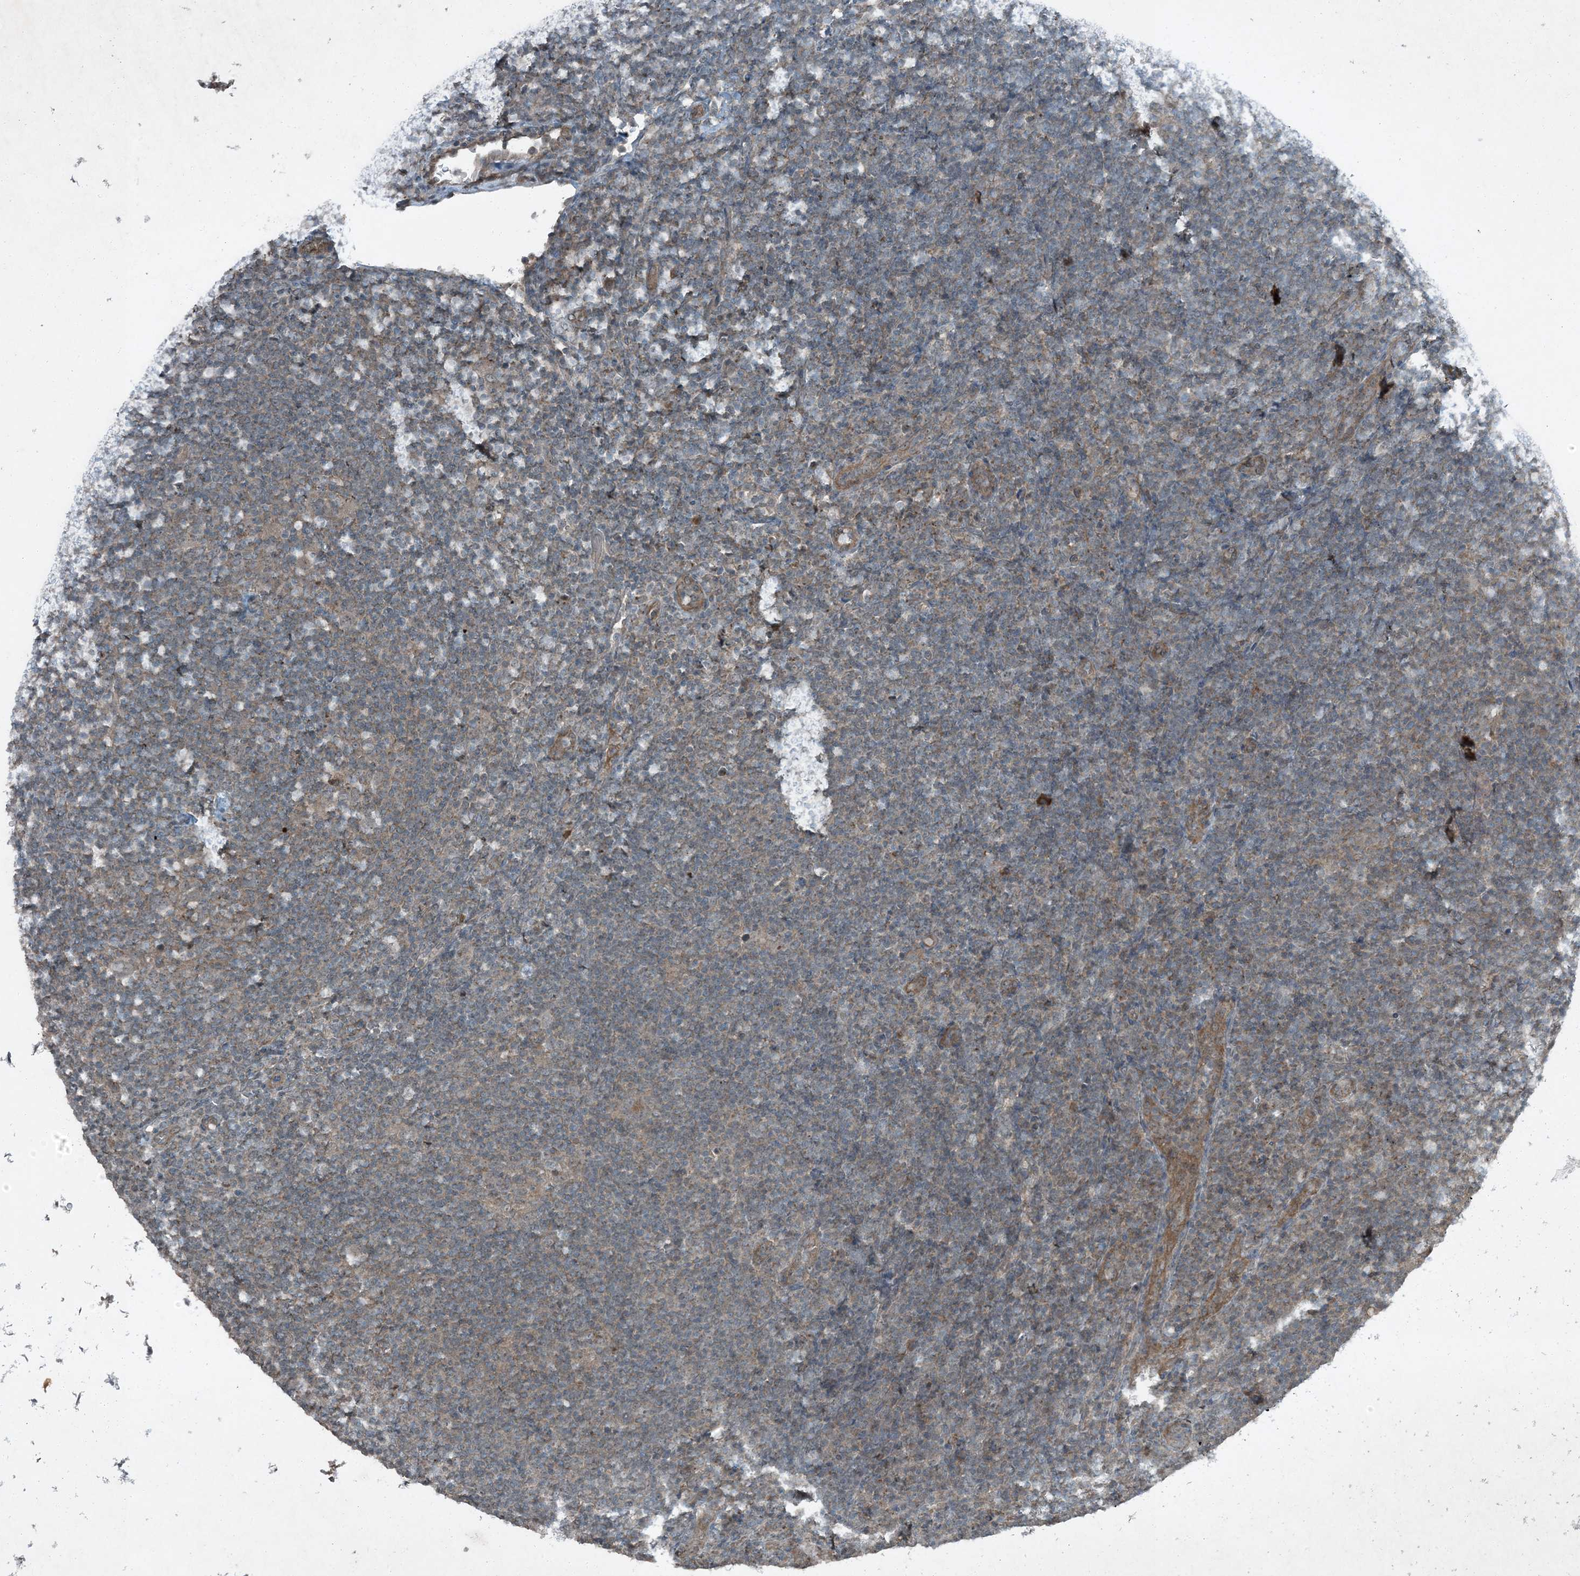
{"staining": {"intensity": "negative", "quantity": "none", "location": "none"}, "tissue": "lymphoma", "cell_type": "Tumor cells", "image_type": "cancer", "snomed": [{"axis": "morphology", "description": "Hodgkin's disease, NOS"}, {"axis": "topography", "description": "Lymph node"}], "caption": "Hodgkin's disease was stained to show a protein in brown. There is no significant positivity in tumor cells.", "gene": "MDN1", "patient": {"sex": "female", "age": 57}}